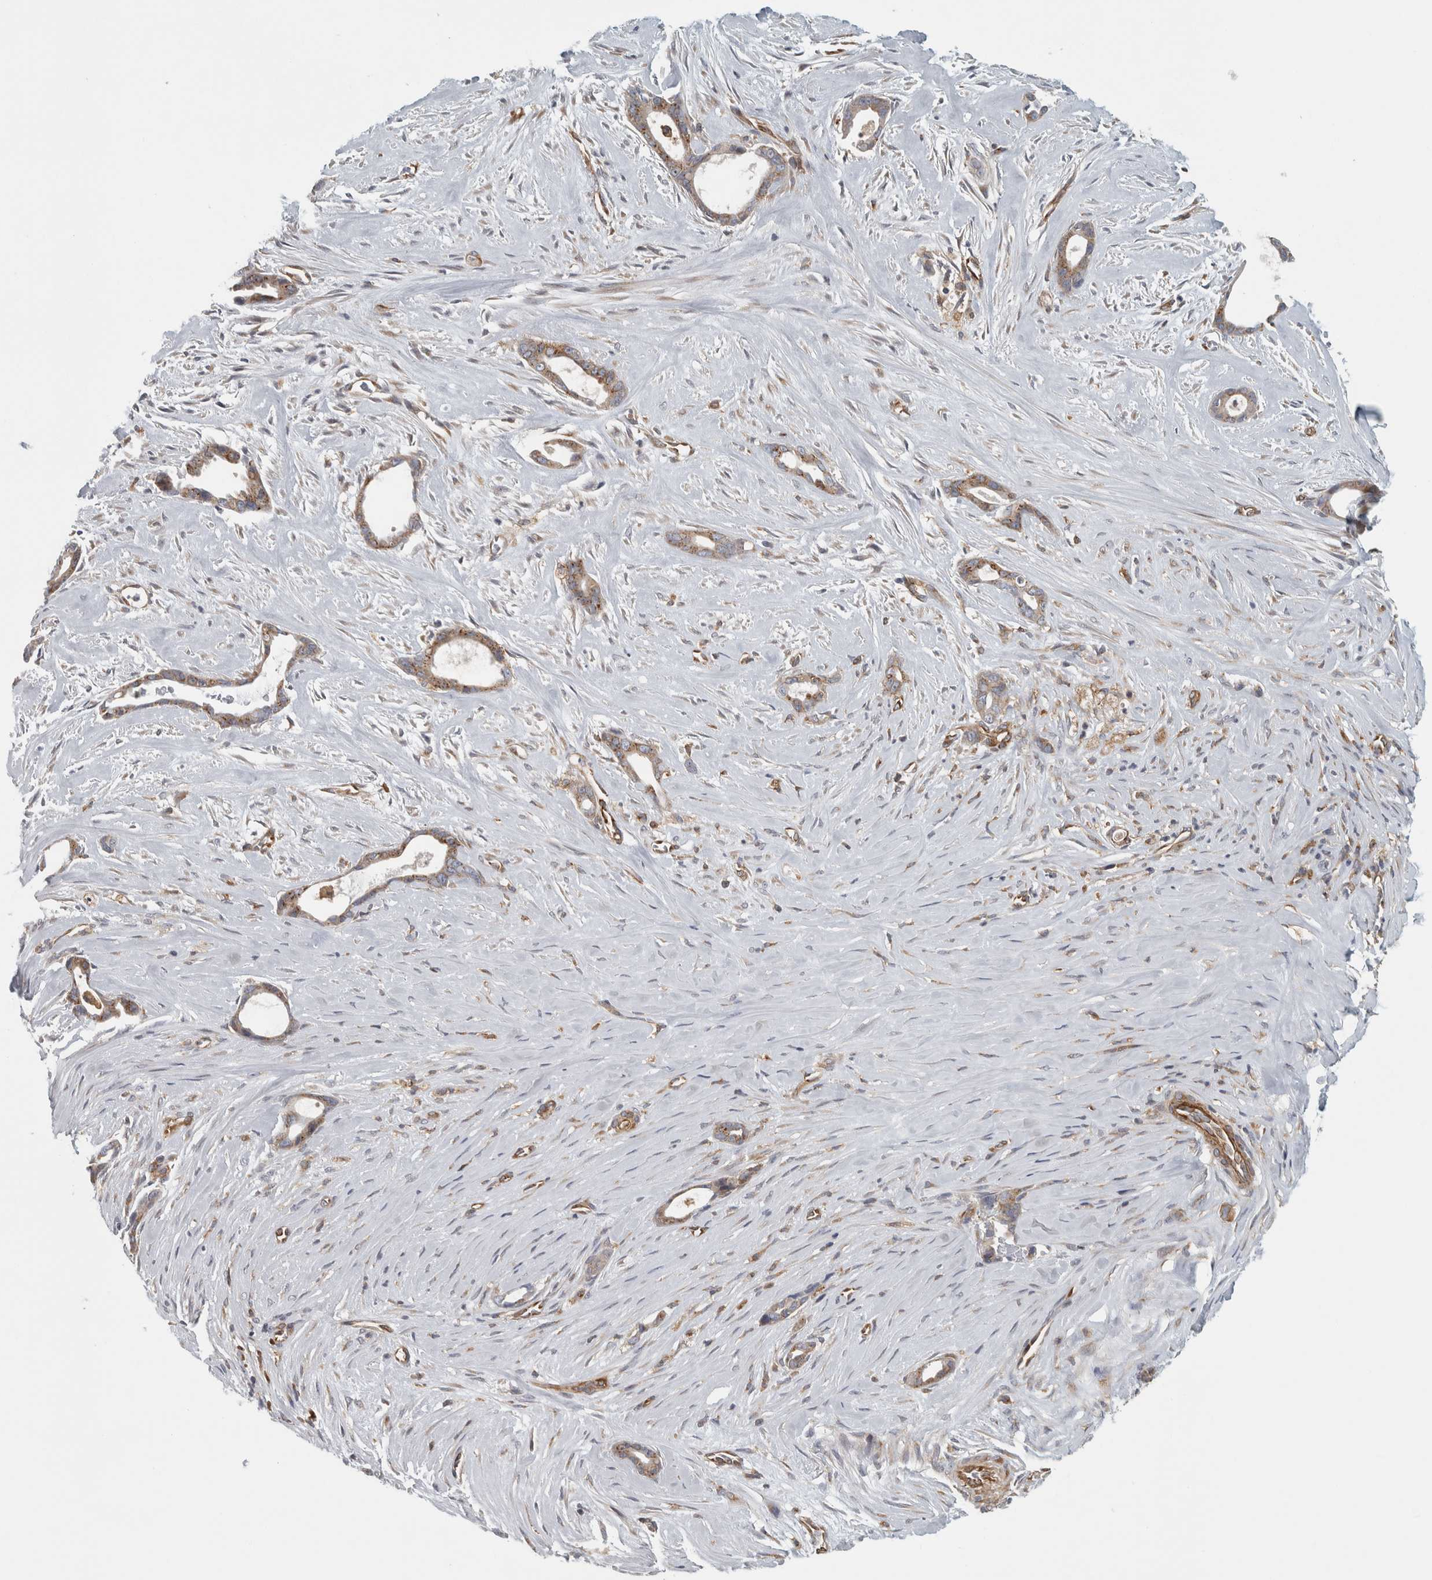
{"staining": {"intensity": "moderate", "quantity": ">75%", "location": "cytoplasmic/membranous"}, "tissue": "liver cancer", "cell_type": "Tumor cells", "image_type": "cancer", "snomed": [{"axis": "morphology", "description": "Cholangiocarcinoma"}, {"axis": "topography", "description": "Liver"}], "caption": "Human cholangiocarcinoma (liver) stained with a brown dye demonstrates moderate cytoplasmic/membranous positive positivity in about >75% of tumor cells.", "gene": "PEX6", "patient": {"sex": "female", "age": 55}}